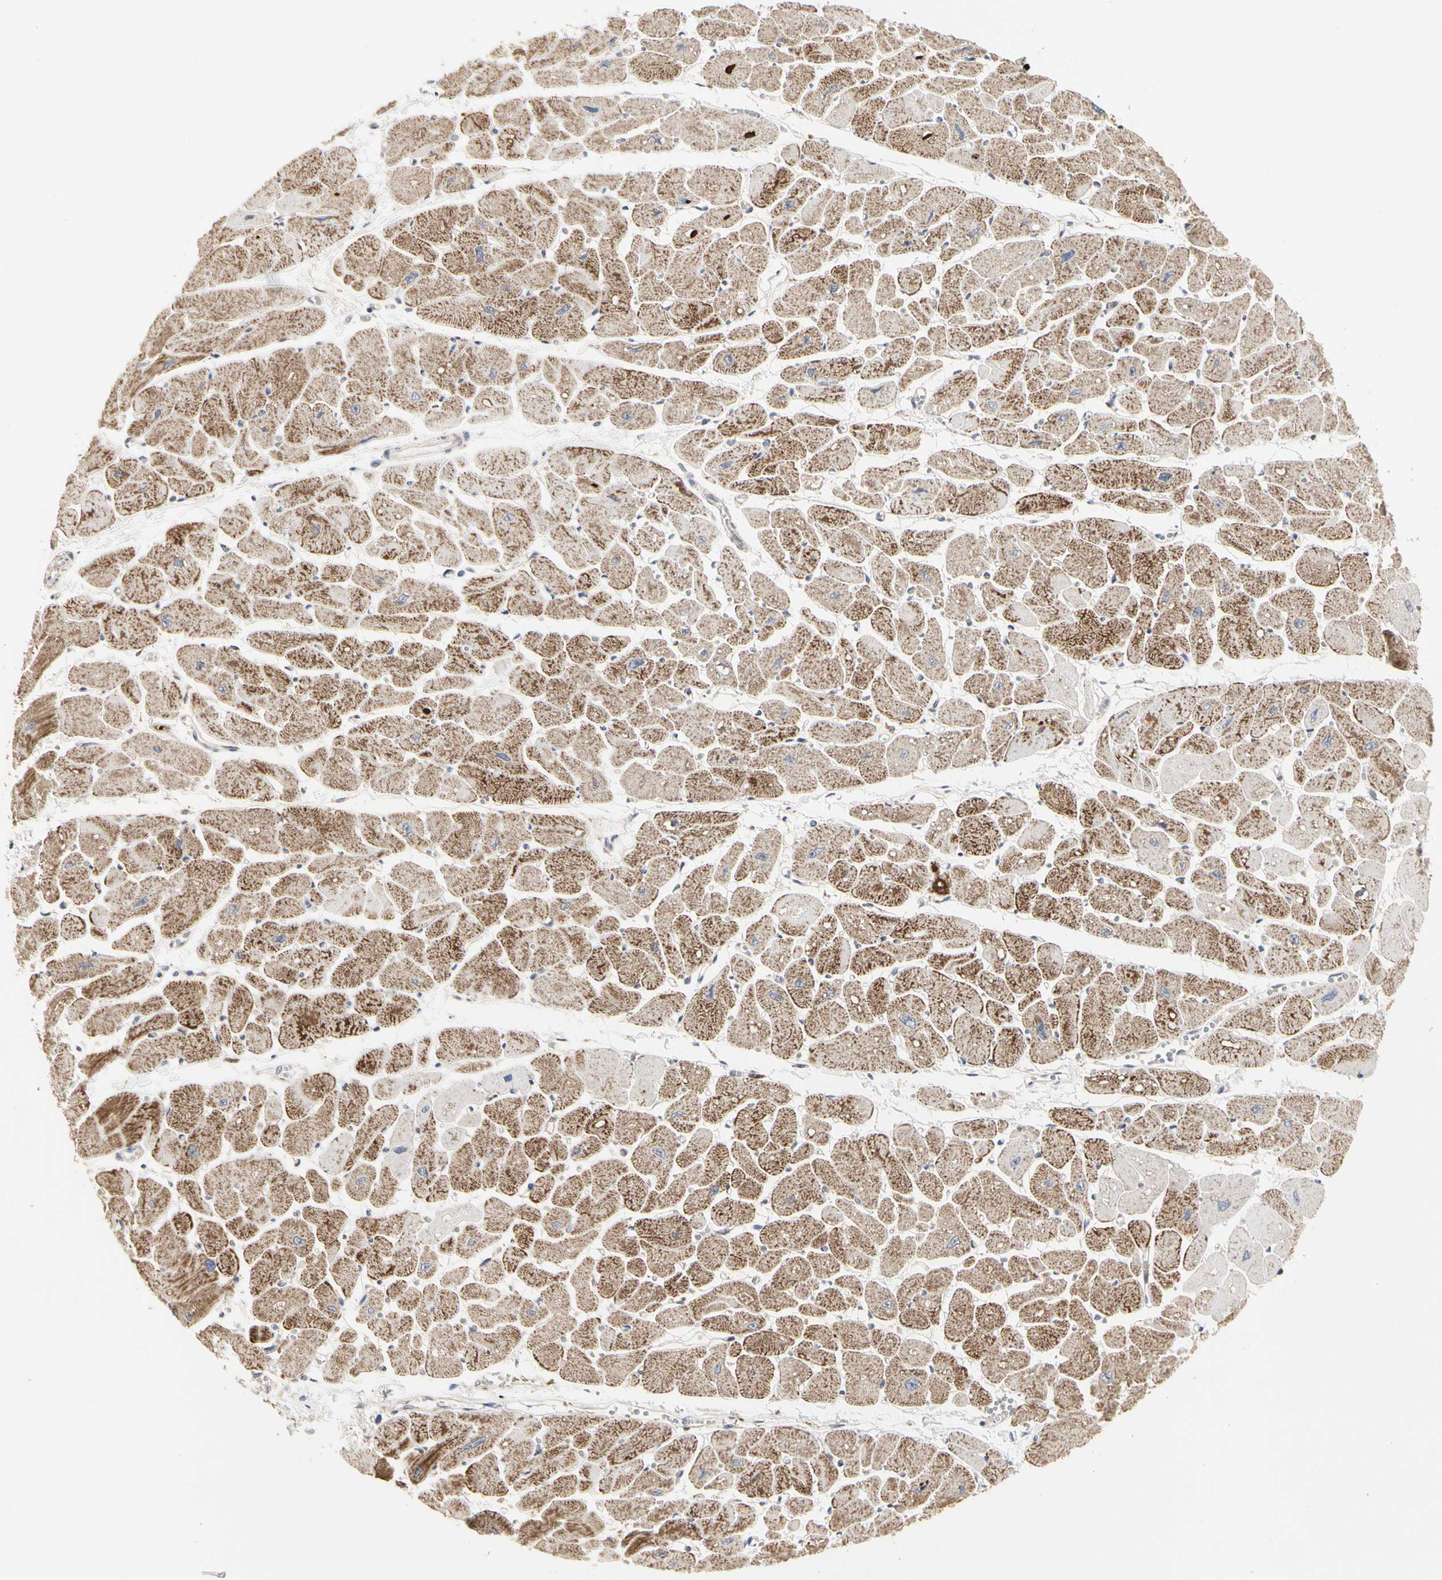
{"staining": {"intensity": "moderate", "quantity": ">75%", "location": "cytoplasmic/membranous"}, "tissue": "heart muscle", "cell_type": "Cardiomyocytes", "image_type": "normal", "snomed": [{"axis": "morphology", "description": "Normal tissue, NOS"}, {"axis": "topography", "description": "Heart"}], "caption": "Protein staining demonstrates moderate cytoplasmic/membranous positivity in approximately >75% of cardiomyocytes in benign heart muscle. (DAB (3,3'-diaminobenzidine) IHC with brightfield microscopy, high magnification).", "gene": "TSKU", "patient": {"sex": "female", "age": 54}}